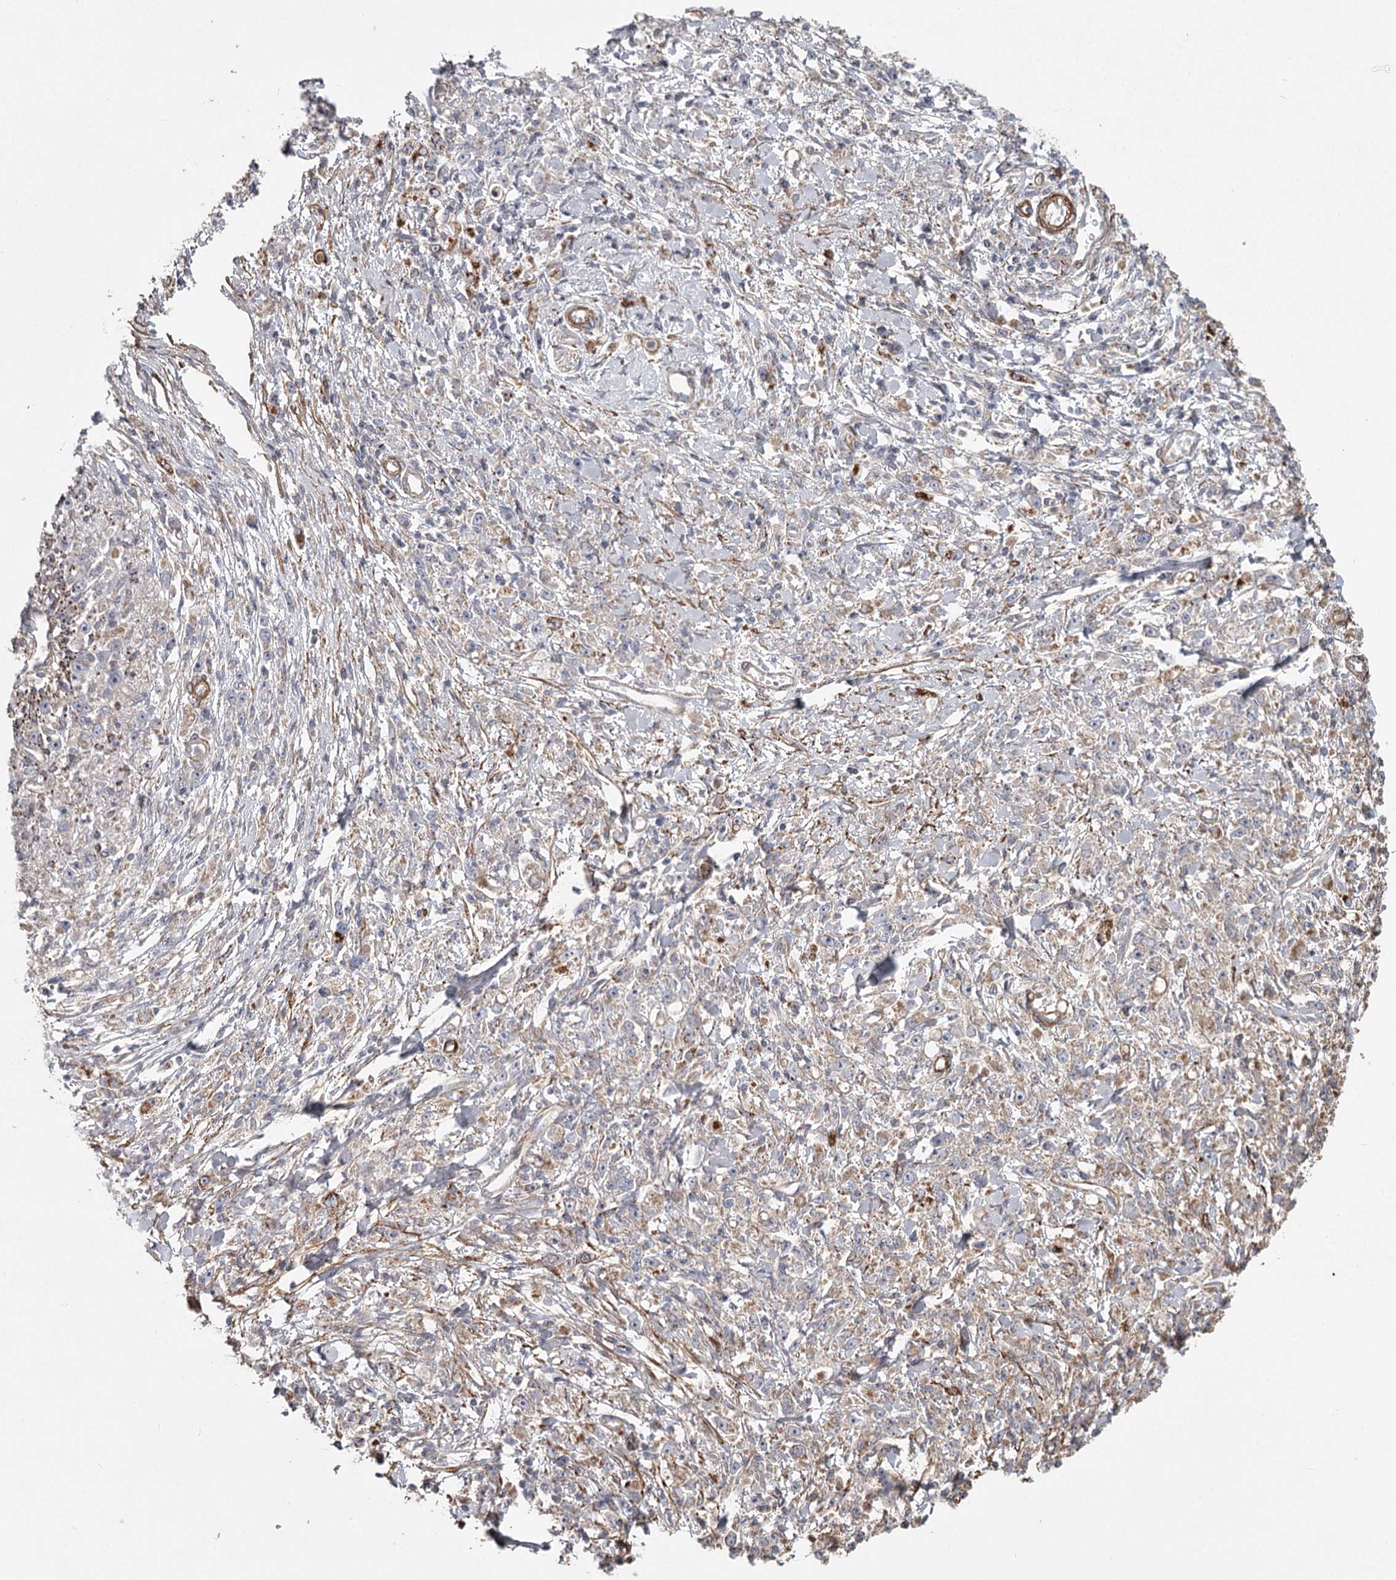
{"staining": {"intensity": "negative", "quantity": "none", "location": "none"}, "tissue": "stomach cancer", "cell_type": "Tumor cells", "image_type": "cancer", "snomed": [{"axis": "morphology", "description": "Adenocarcinoma, NOS"}, {"axis": "topography", "description": "Stomach"}], "caption": "An IHC photomicrograph of stomach cancer is shown. There is no staining in tumor cells of stomach cancer. (Immunohistochemistry (ihc), brightfield microscopy, high magnification).", "gene": "DHRS9", "patient": {"sex": "female", "age": 59}}